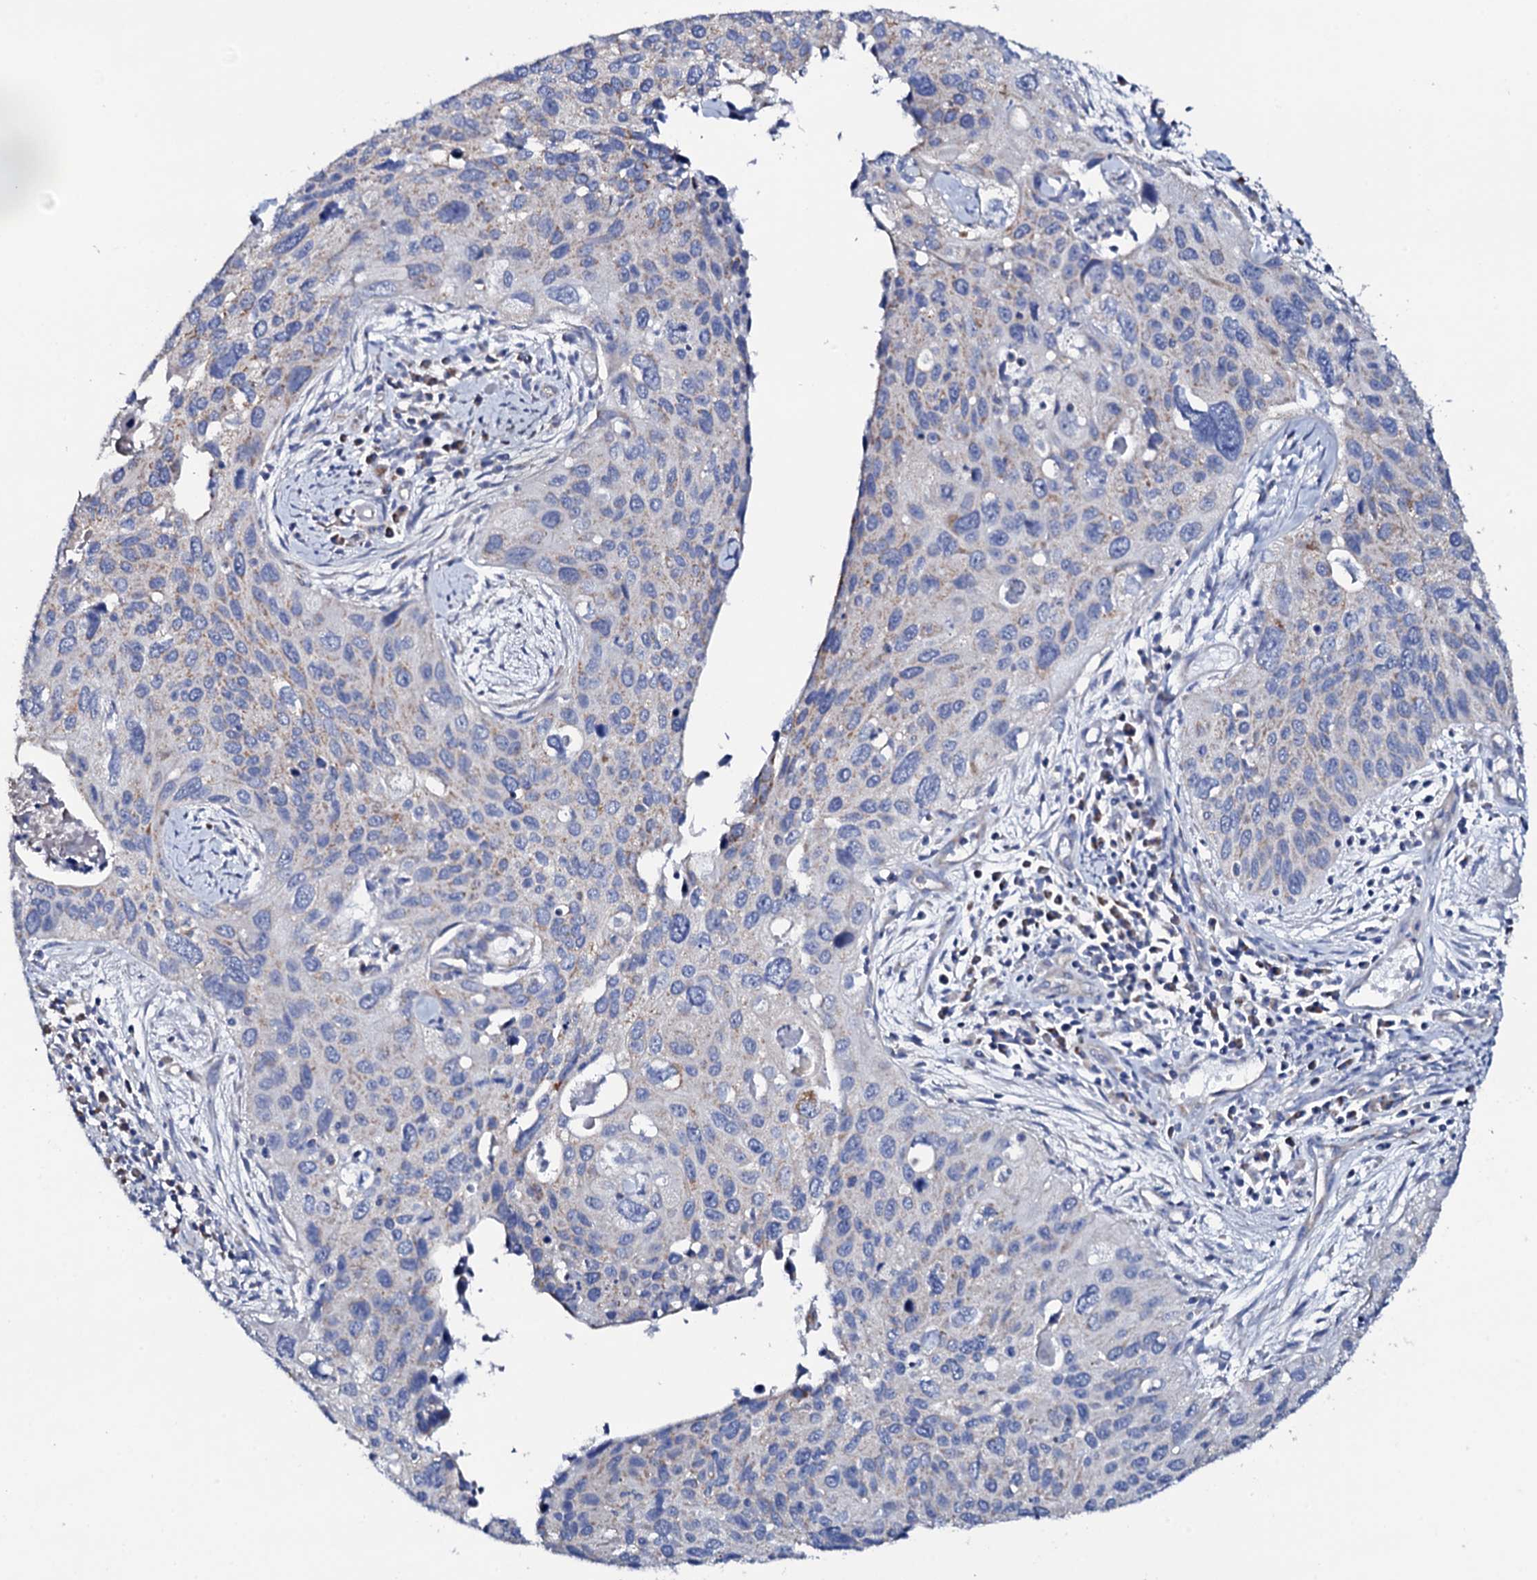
{"staining": {"intensity": "weak", "quantity": "<25%", "location": "cytoplasmic/membranous"}, "tissue": "cervical cancer", "cell_type": "Tumor cells", "image_type": "cancer", "snomed": [{"axis": "morphology", "description": "Squamous cell carcinoma, NOS"}, {"axis": "topography", "description": "Cervix"}], "caption": "This is a photomicrograph of immunohistochemistry staining of cervical cancer (squamous cell carcinoma), which shows no positivity in tumor cells.", "gene": "TCAF2", "patient": {"sex": "female", "age": 55}}